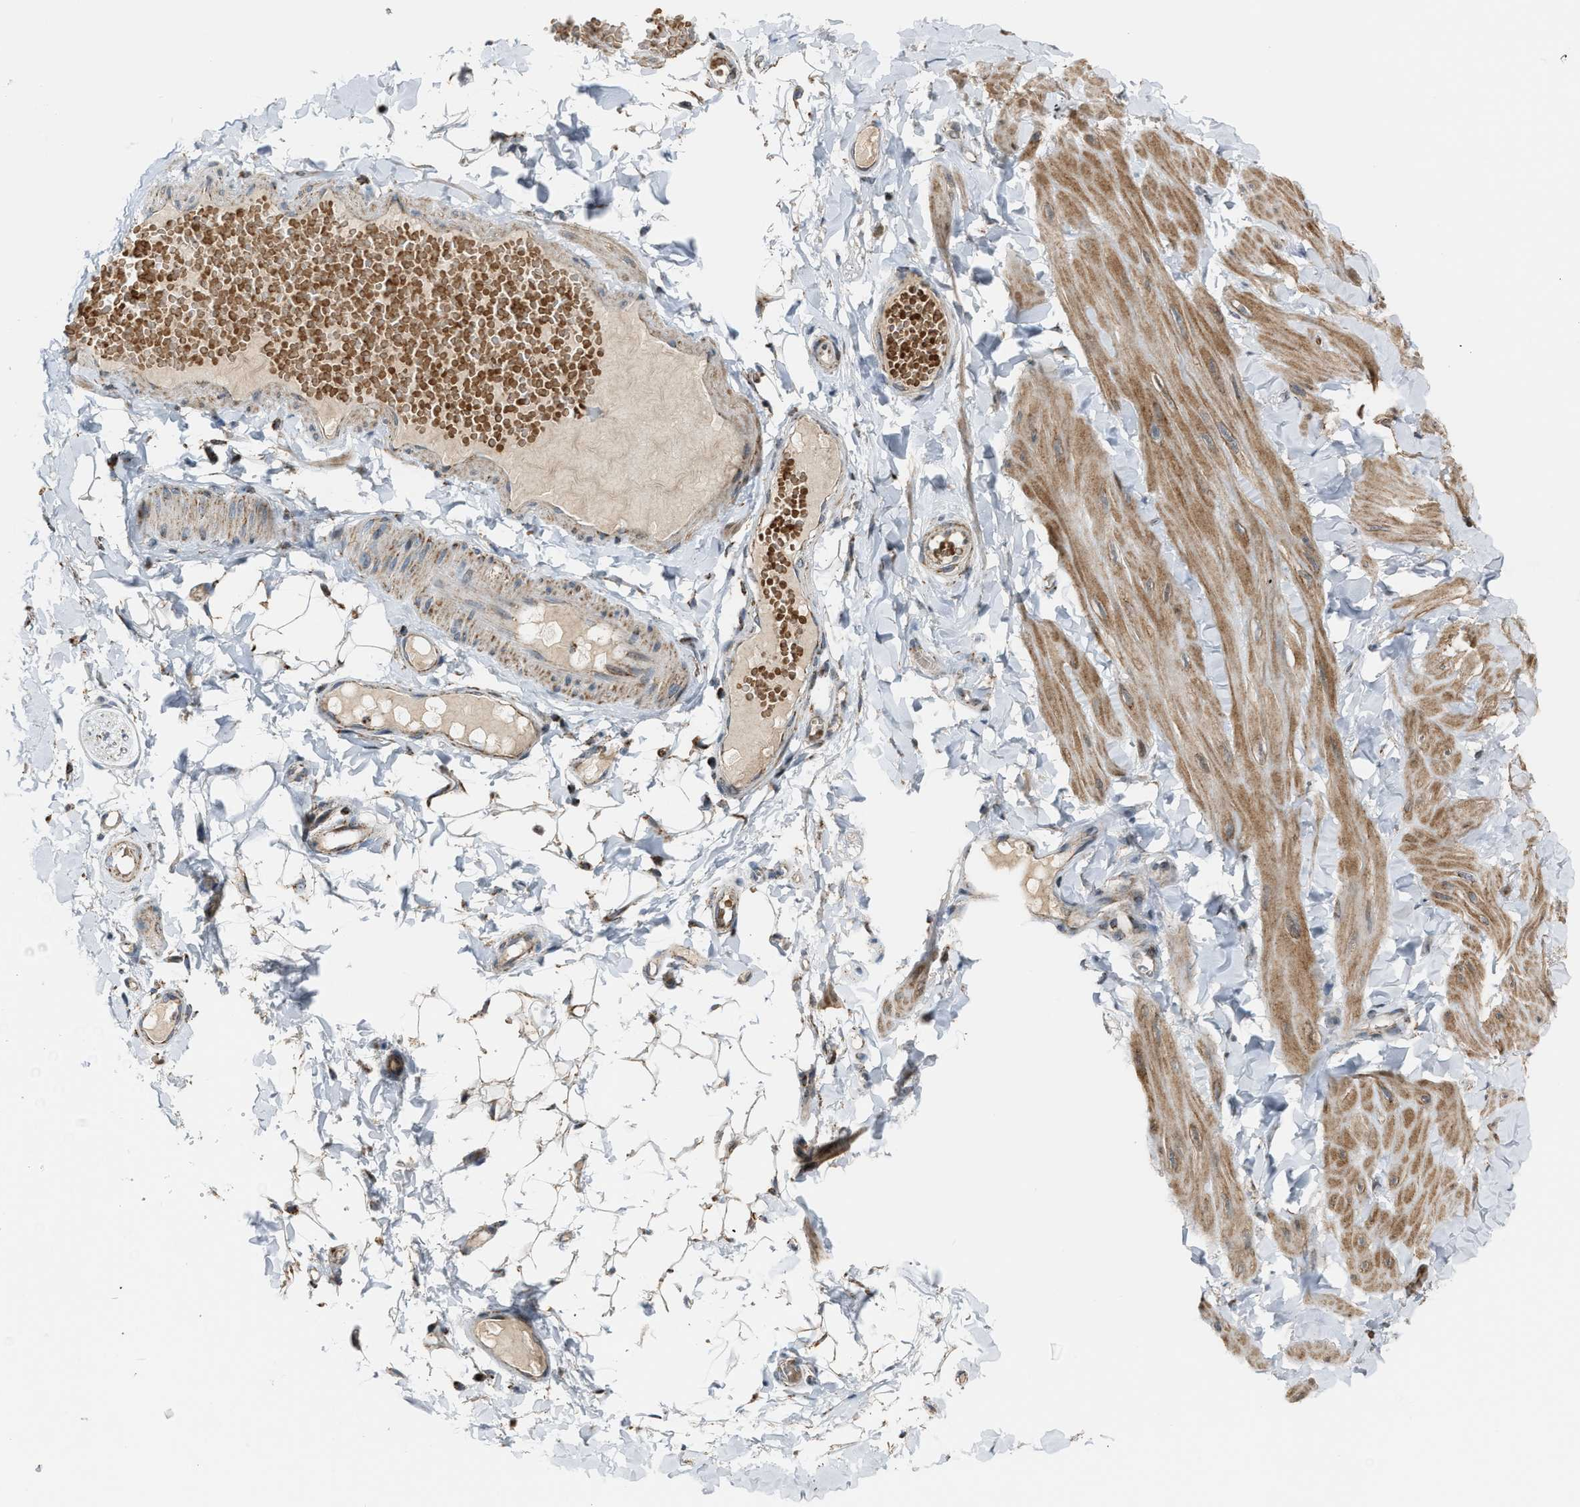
{"staining": {"intensity": "moderate", "quantity": ">75%", "location": "cytoplasmic/membranous"}, "tissue": "adipose tissue", "cell_type": "Adipocytes", "image_type": "normal", "snomed": [{"axis": "morphology", "description": "Normal tissue, NOS"}, {"axis": "topography", "description": "Adipose tissue"}, {"axis": "topography", "description": "Vascular tissue"}, {"axis": "topography", "description": "Peripheral nerve tissue"}], "caption": "Adipose tissue stained with DAB (3,3'-diaminobenzidine) immunohistochemistry demonstrates medium levels of moderate cytoplasmic/membranous positivity in approximately >75% of adipocytes. The protein is shown in brown color, while the nuclei are stained blue.", "gene": "CHN2", "patient": {"sex": "male", "age": 25}}